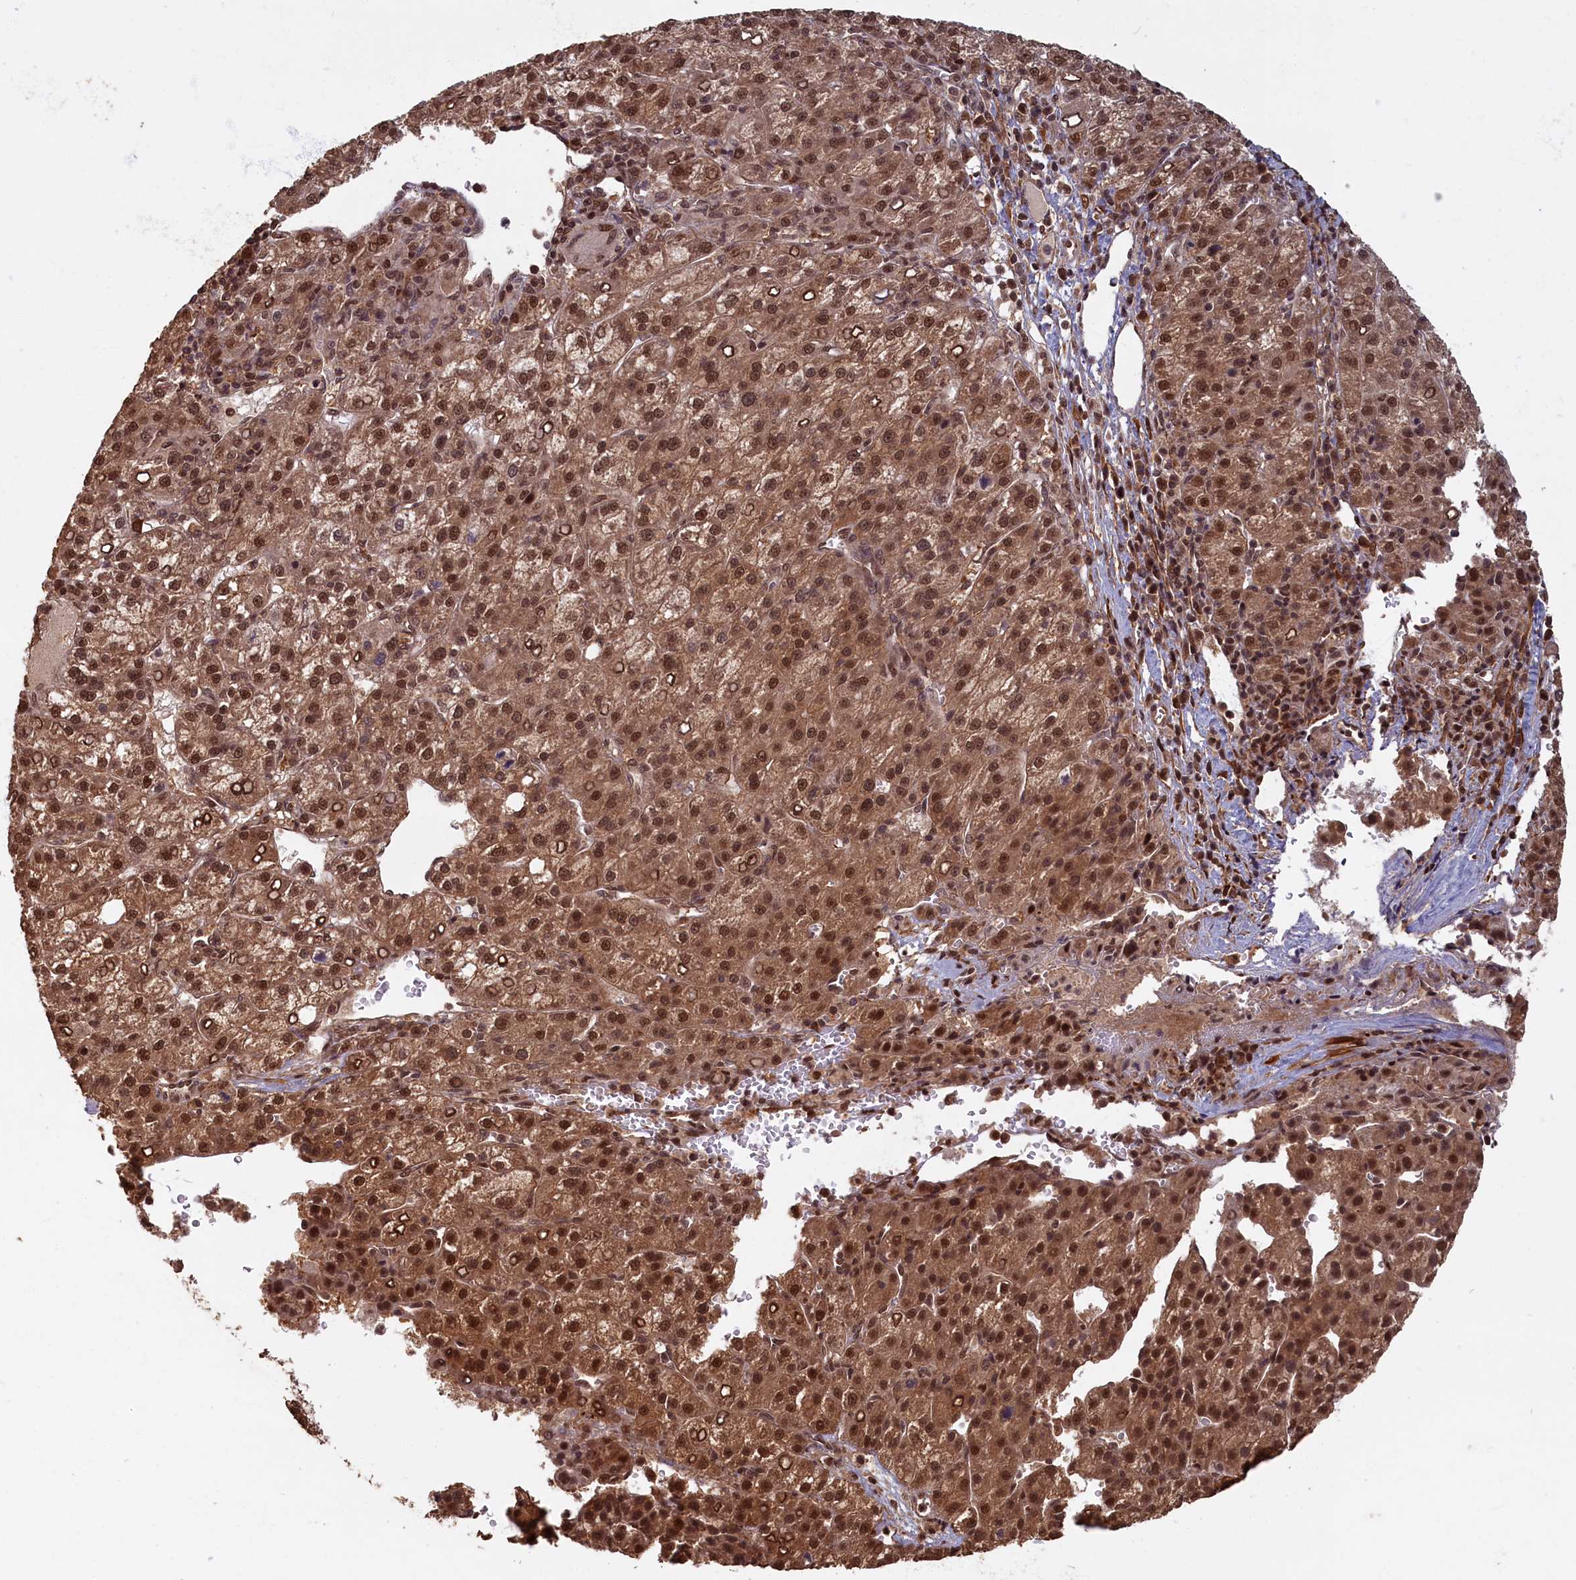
{"staining": {"intensity": "strong", "quantity": ">75%", "location": "cytoplasmic/membranous,nuclear"}, "tissue": "liver cancer", "cell_type": "Tumor cells", "image_type": "cancer", "snomed": [{"axis": "morphology", "description": "Carcinoma, Hepatocellular, NOS"}, {"axis": "topography", "description": "Liver"}], "caption": "This is an image of IHC staining of liver cancer, which shows strong expression in the cytoplasmic/membranous and nuclear of tumor cells.", "gene": "HIF3A", "patient": {"sex": "female", "age": 58}}